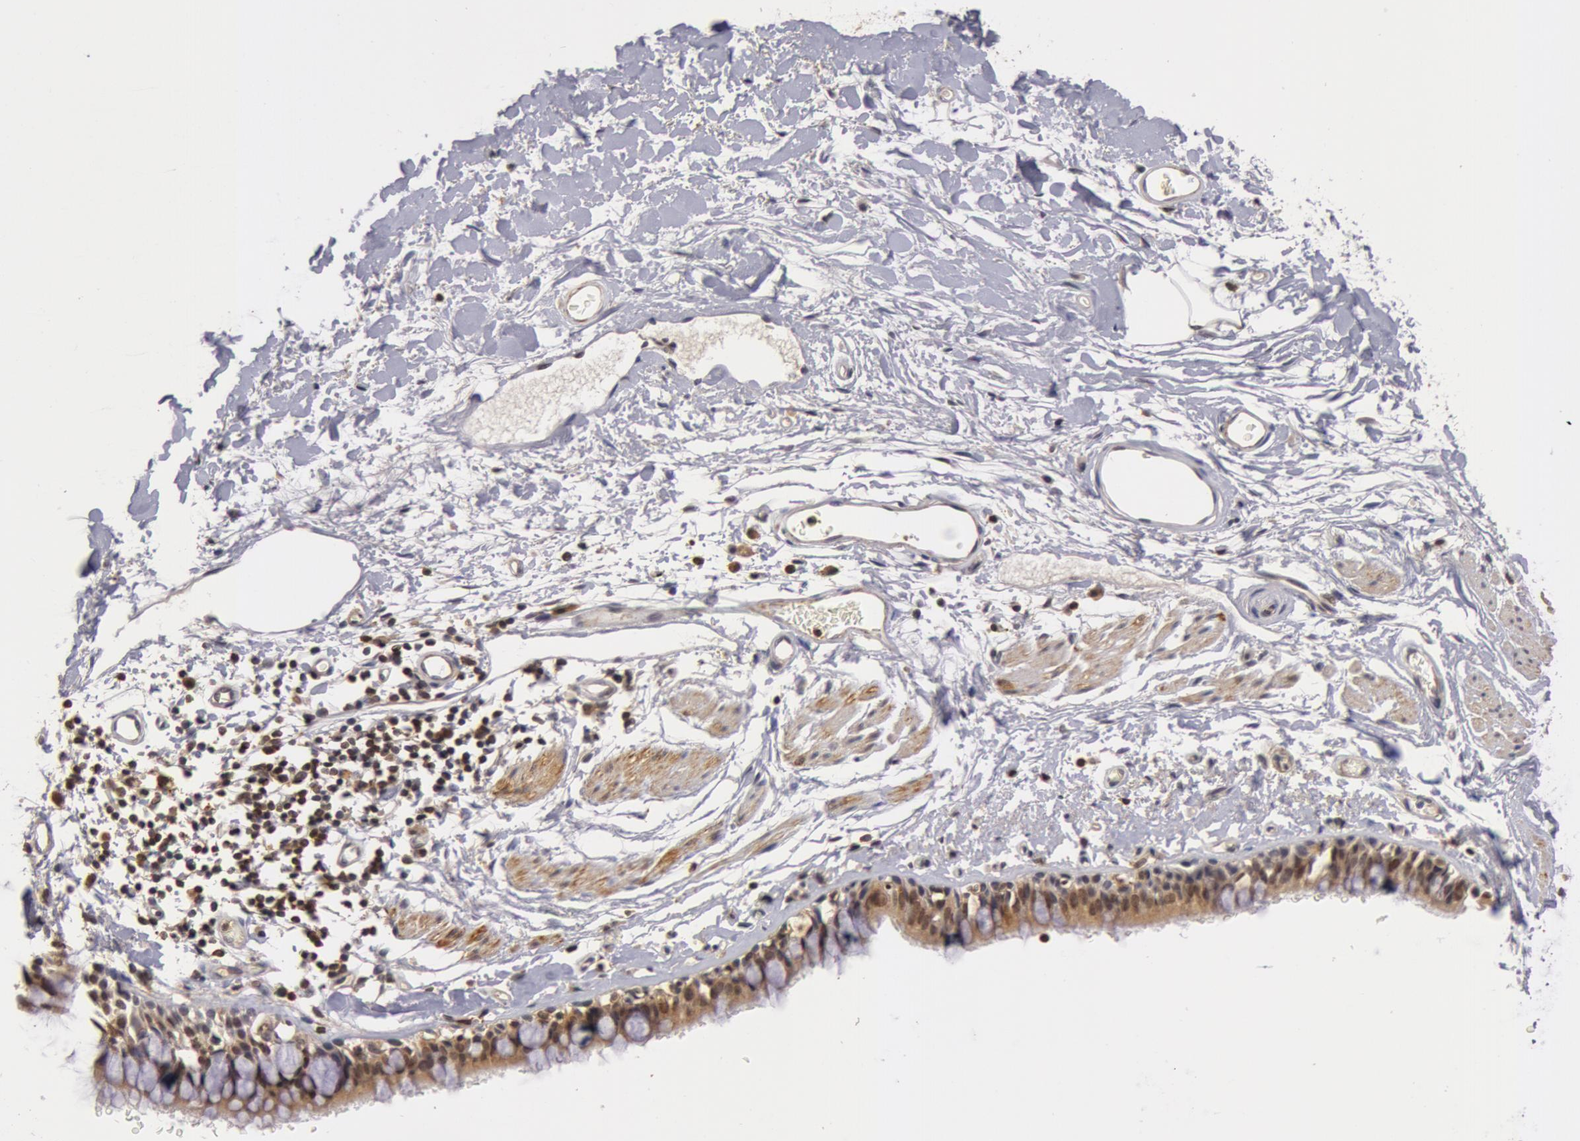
{"staining": {"intensity": "moderate", "quantity": ">75%", "location": "cytoplasmic/membranous,nuclear"}, "tissue": "bronchus", "cell_type": "Respiratory epithelial cells", "image_type": "normal", "snomed": [{"axis": "morphology", "description": "Normal tissue, NOS"}, {"axis": "topography", "description": "Lymph node of abdomen"}, {"axis": "topography", "description": "Lymph node of pelvis"}], "caption": "Immunohistochemical staining of benign bronchus reveals >75% levels of moderate cytoplasmic/membranous,nuclear protein expression in about >75% of respiratory epithelial cells. The protein of interest is stained brown, and the nuclei are stained in blue (DAB (3,3'-diaminobenzidine) IHC with brightfield microscopy, high magnification).", "gene": "ZNF350", "patient": {"sex": "female", "age": 65}}